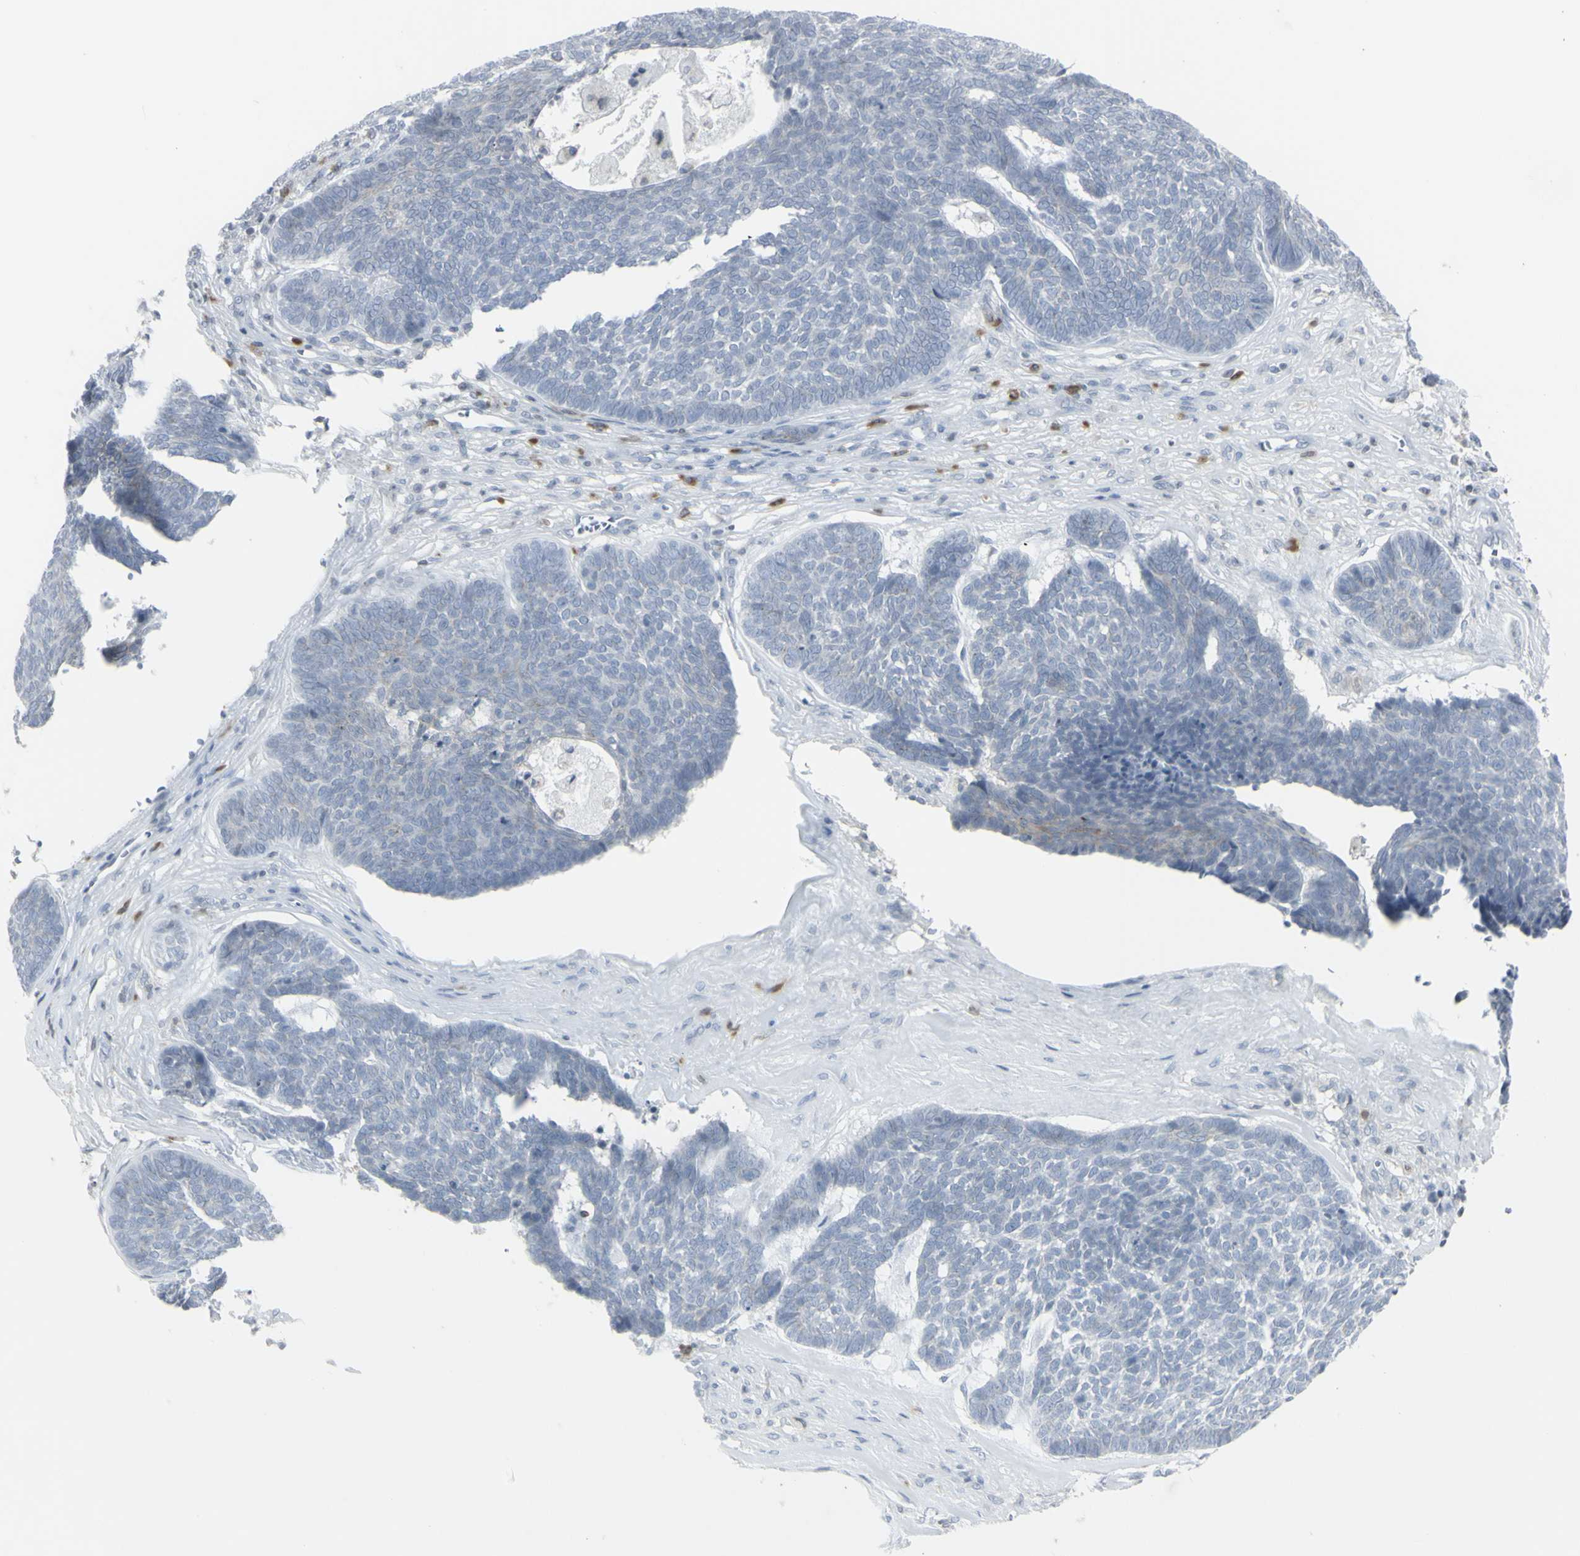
{"staining": {"intensity": "negative", "quantity": "none", "location": "none"}, "tissue": "skin cancer", "cell_type": "Tumor cells", "image_type": "cancer", "snomed": [{"axis": "morphology", "description": "Basal cell carcinoma"}, {"axis": "topography", "description": "Skin"}], "caption": "A histopathology image of skin cancer stained for a protein shows no brown staining in tumor cells. (Immunohistochemistry (ihc), brightfield microscopy, high magnification).", "gene": "MUC5AC", "patient": {"sex": "male", "age": 84}}